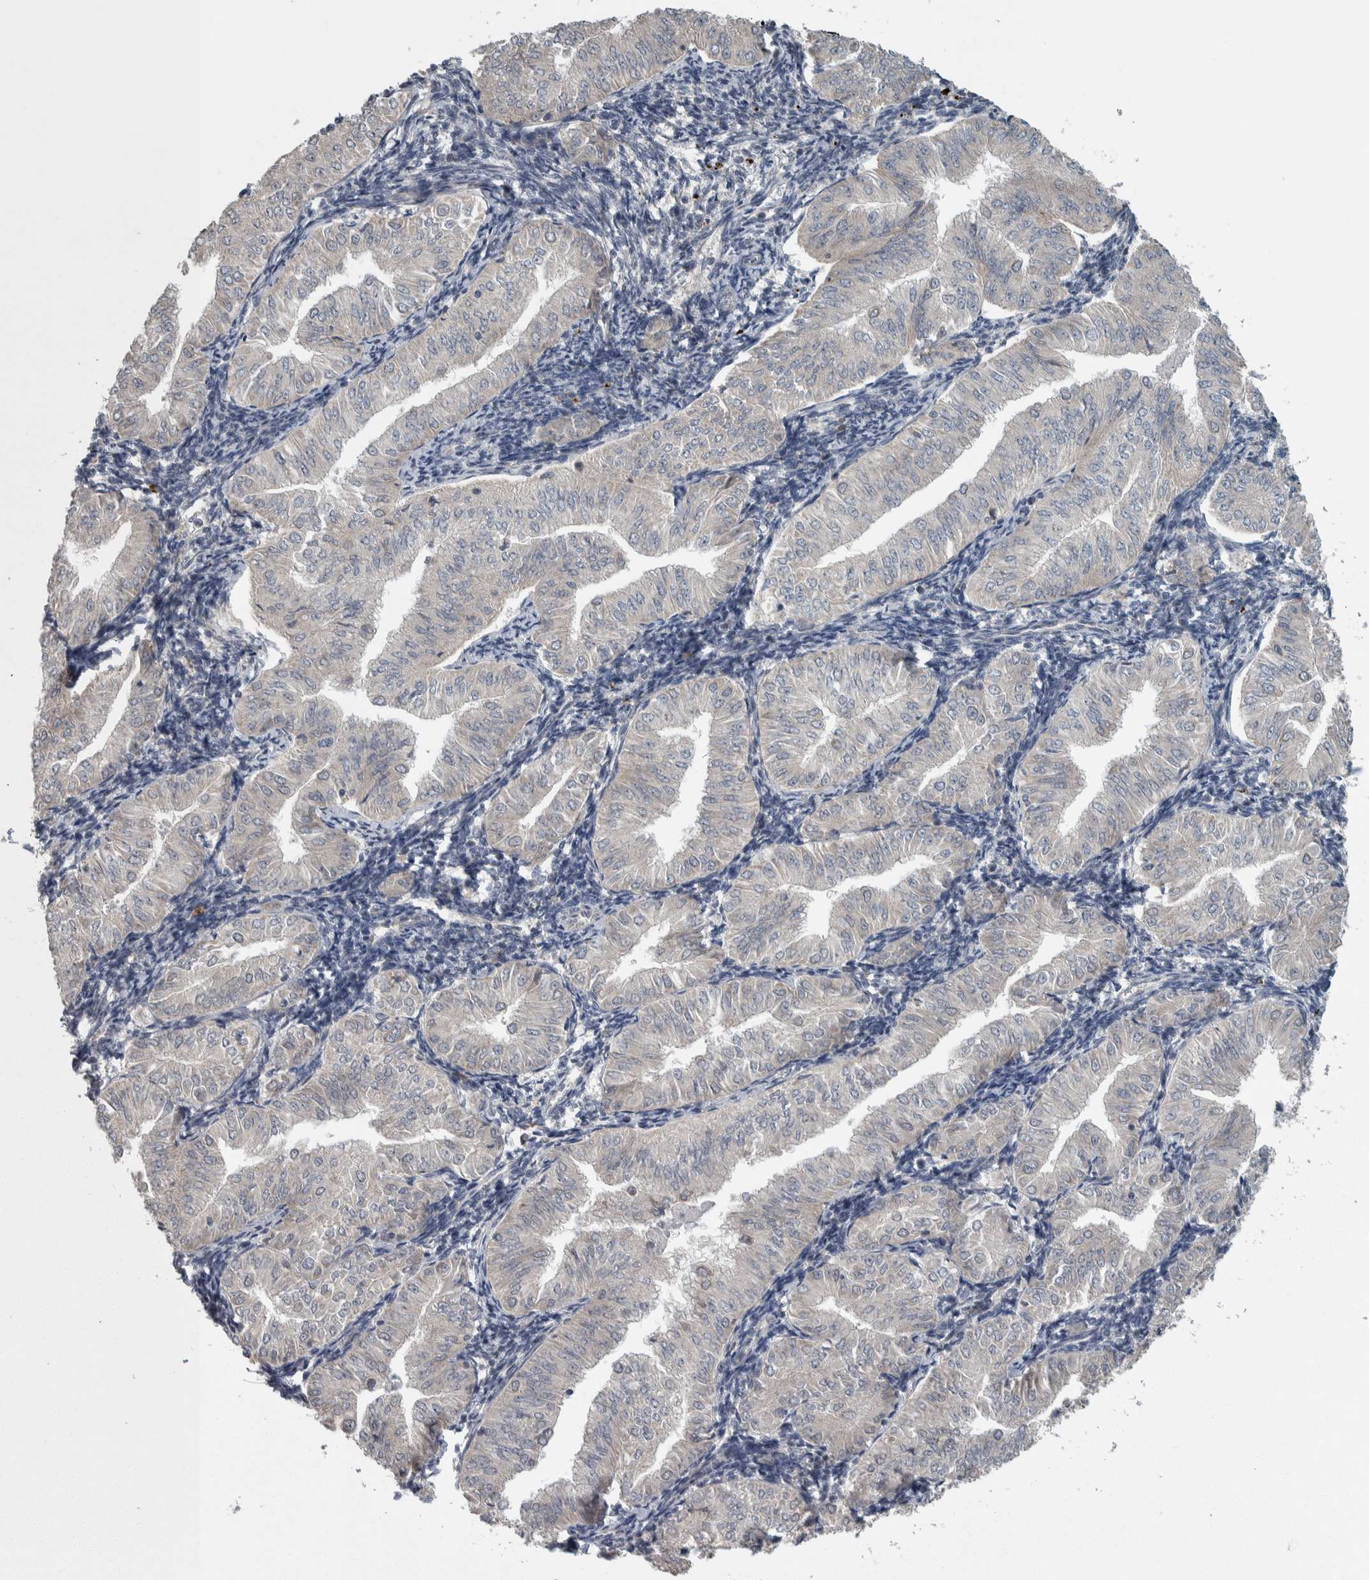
{"staining": {"intensity": "negative", "quantity": "none", "location": "none"}, "tissue": "endometrial cancer", "cell_type": "Tumor cells", "image_type": "cancer", "snomed": [{"axis": "morphology", "description": "Normal tissue, NOS"}, {"axis": "morphology", "description": "Adenocarcinoma, NOS"}, {"axis": "topography", "description": "Endometrium"}], "caption": "Immunohistochemistry (IHC) photomicrograph of neoplastic tissue: endometrial cancer (adenocarcinoma) stained with DAB (3,3'-diaminobenzidine) demonstrates no significant protein positivity in tumor cells. Nuclei are stained in blue.", "gene": "SRP68", "patient": {"sex": "female", "age": 53}}